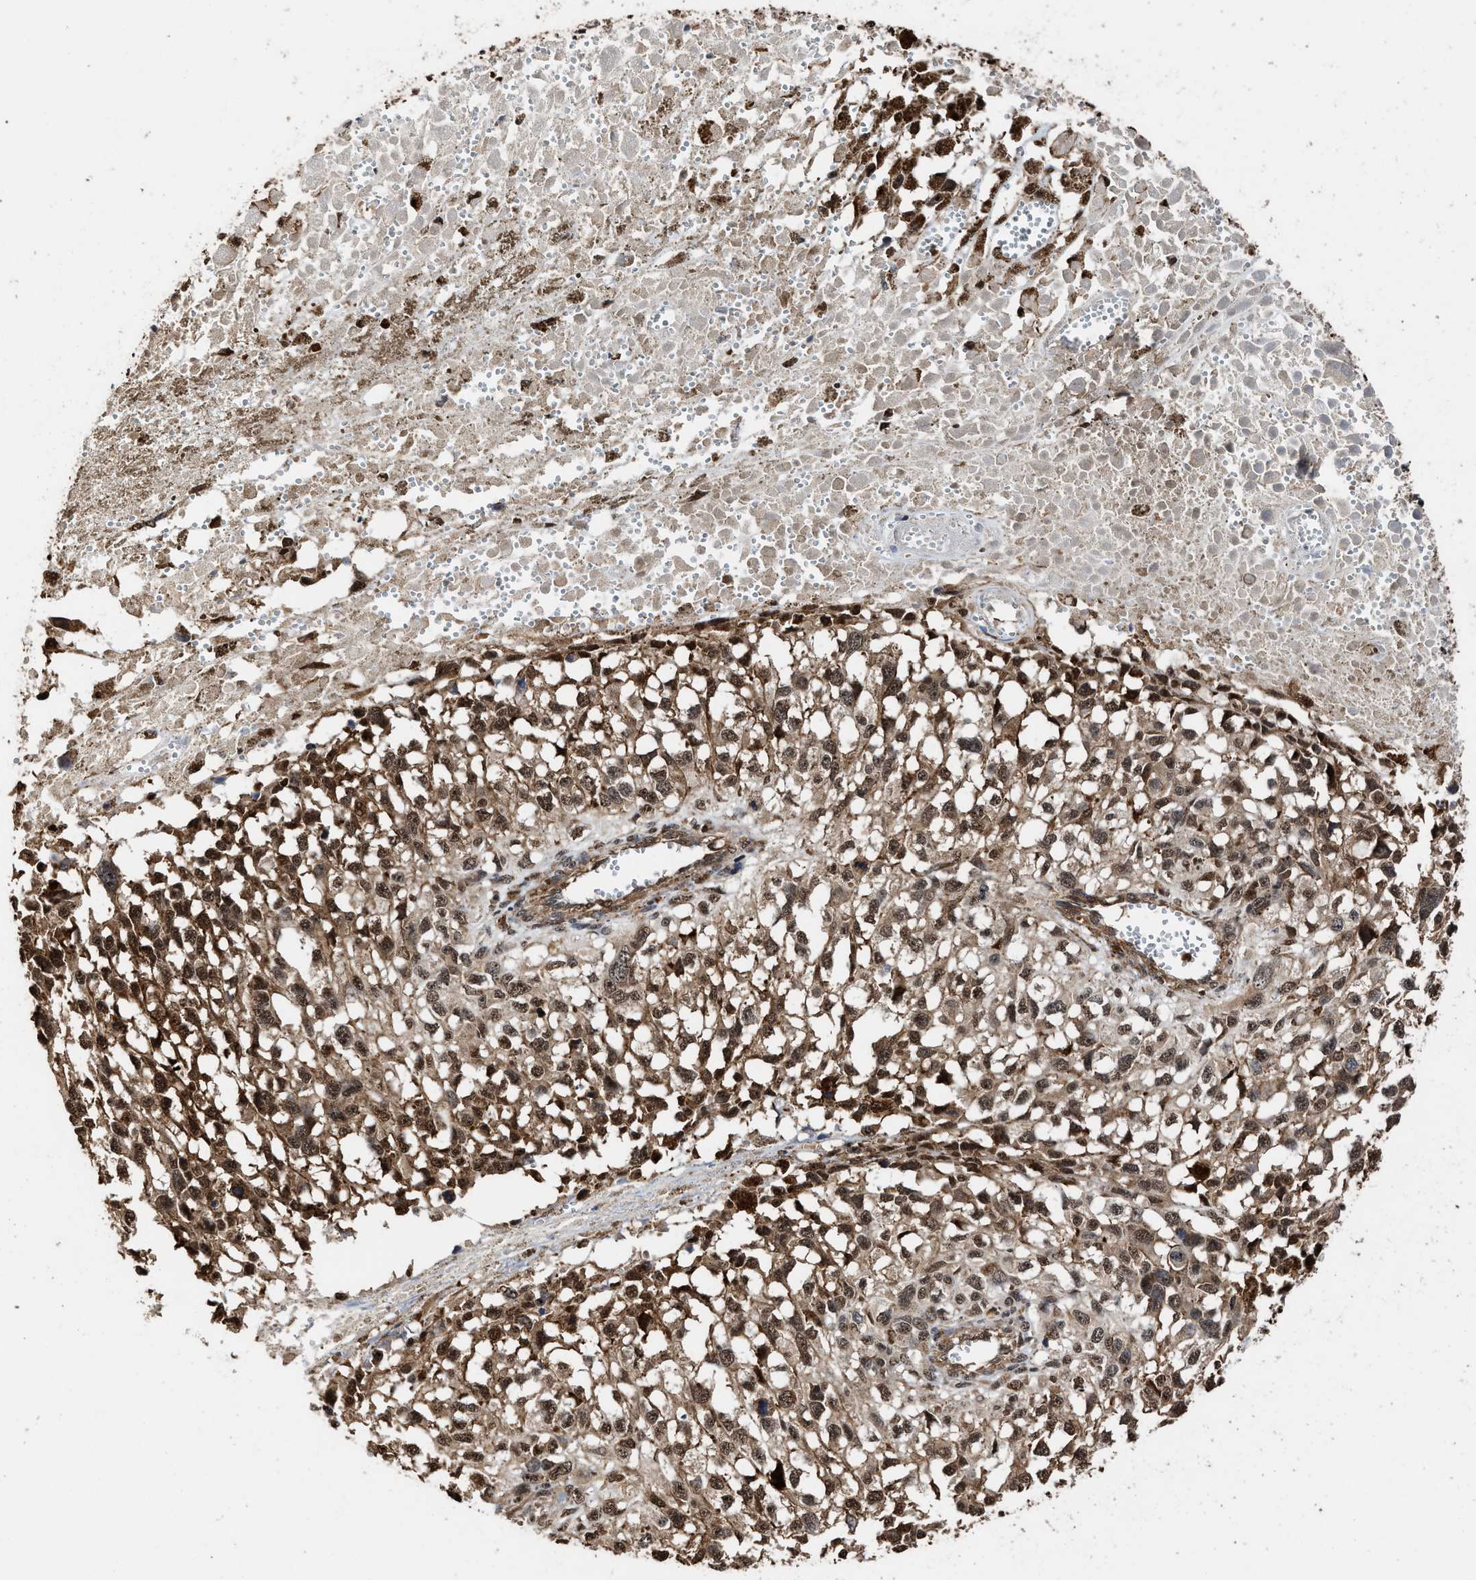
{"staining": {"intensity": "moderate", "quantity": ">75%", "location": "cytoplasmic/membranous,nuclear"}, "tissue": "melanoma", "cell_type": "Tumor cells", "image_type": "cancer", "snomed": [{"axis": "morphology", "description": "Malignant melanoma, Metastatic site"}, {"axis": "topography", "description": "Lymph node"}], "caption": "A brown stain shows moderate cytoplasmic/membranous and nuclear expression of a protein in melanoma tumor cells.", "gene": "SEPTIN2", "patient": {"sex": "male", "age": 59}}